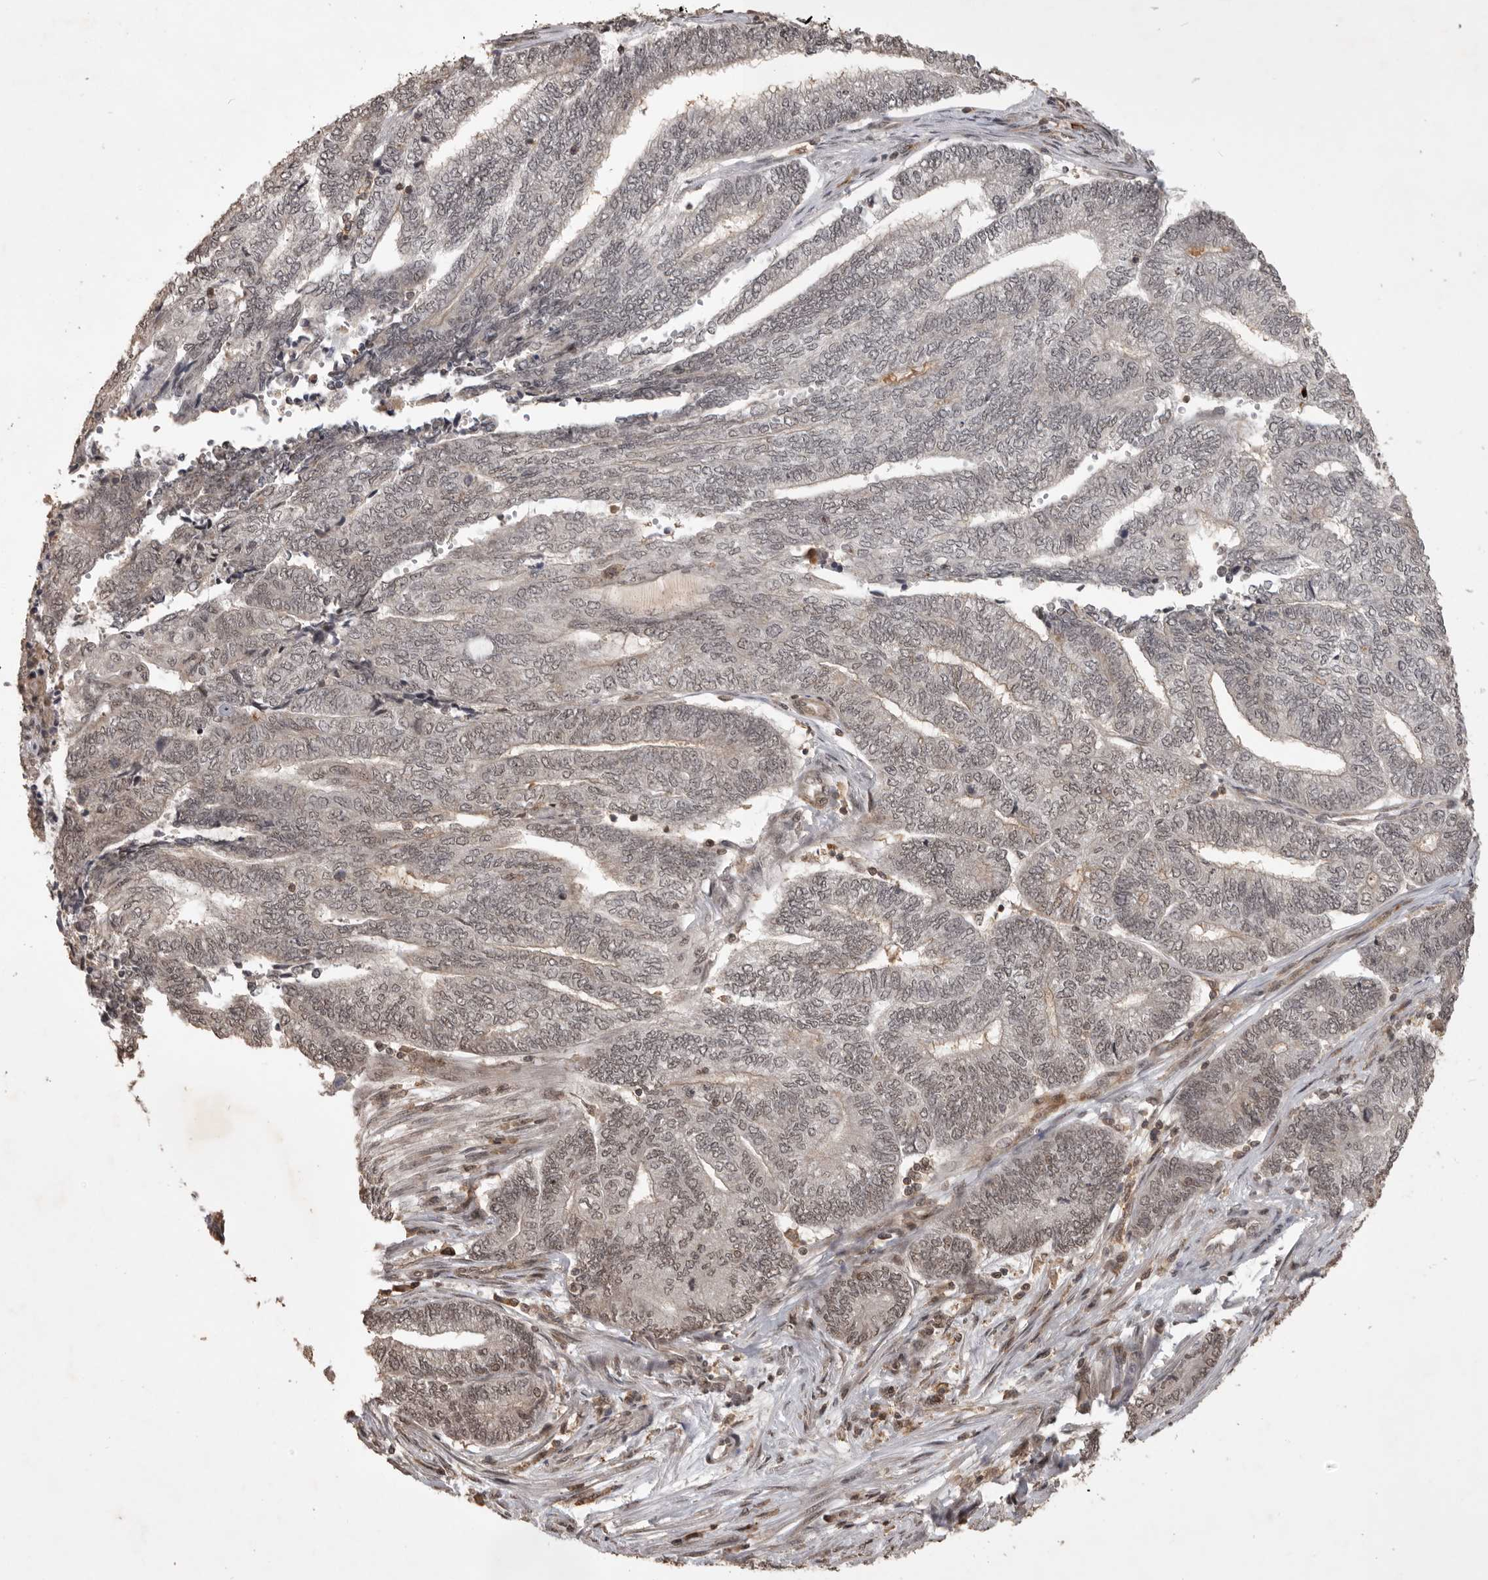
{"staining": {"intensity": "weak", "quantity": ">75%", "location": "nuclear"}, "tissue": "endometrial cancer", "cell_type": "Tumor cells", "image_type": "cancer", "snomed": [{"axis": "morphology", "description": "Adenocarcinoma, NOS"}, {"axis": "topography", "description": "Uterus"}, {"axis": "topography", "description": "Endometrium"}], "caption": "The photomicrograph demonstrates immunohistochemical staining of endometrial cancer (adenocarcinoma). There is weak nuclear positivity is appreciated in about >75% of tumor cells. (Brightfield microscopy of DAB IHC at high magnification).", "gene": "CBLL1", "patient": {"sex": "female", "age": 70}}